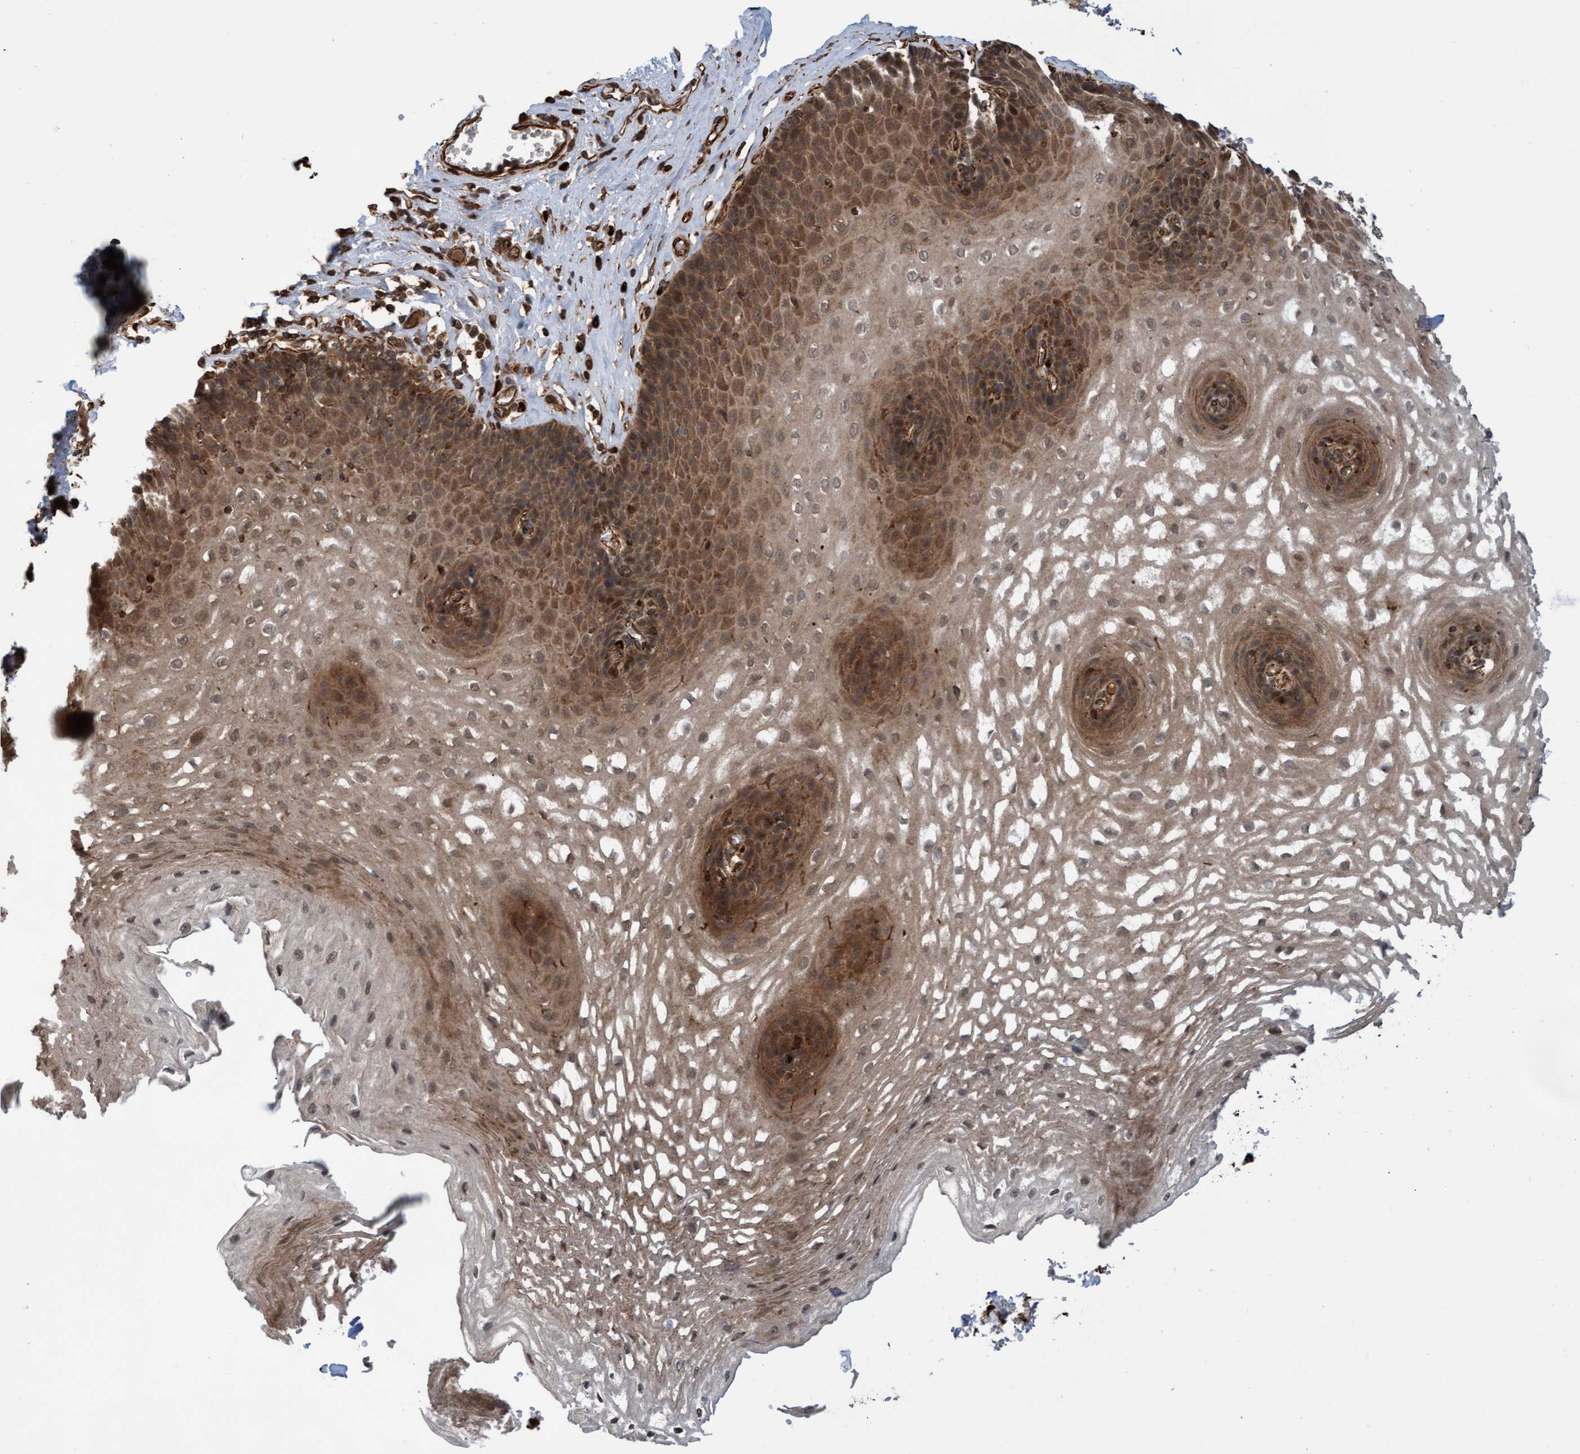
{"staining": {"intensity": "moderate", "quantity": ">75%", "location": "cytoplasmic/membranous"}, "tissue": "esophagus", "cell_type": "Squamous epithelial cells", "image_type": "normal", "snomed": [{"axis": "morphology", "description": "Normal tissue, NOS"}, {"axis": "topography", "description": "Esophagus"}], "caption": "Brown immunohistochemical staining in normal esophagus exhibits moderate cytoplasmic/membranous positivity in about >75% of squamous epithelial cells. (Stains: DAB in brown, nuclei in blue, Microscopy: brightfield microscopy at high magnification).", "gene": "TNFRSF10B", "patient": {"sex": "female", "age": 66}}